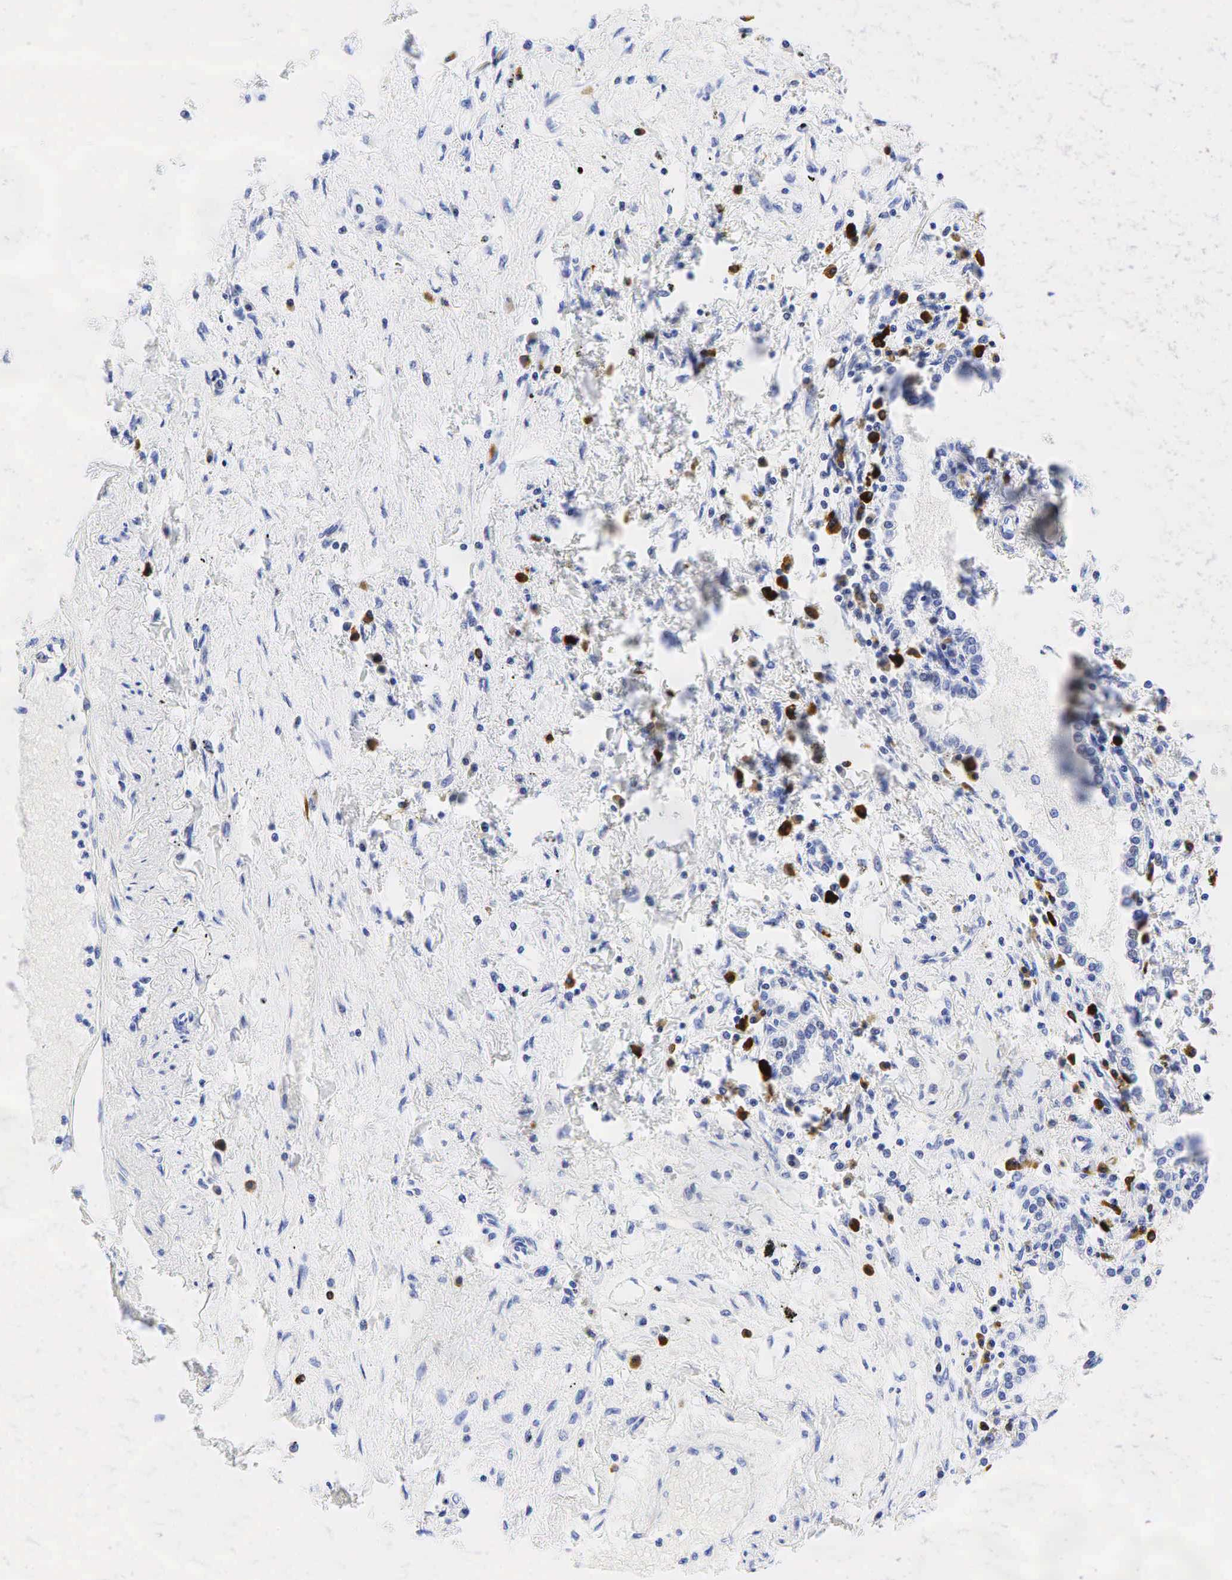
{"staining": {"intensity": "negative", "quantity": "none", "location": "none"}, "tissue": "lung cancer", "cell_type": "Tumor cells", "image_type": "cancer", "snomed": [{"axis": "morphology", "description": "Adenocarcinoma, NOS"}, {"axis": "topography", "description": "Lung"}], "caption": "Protein analysis of lung adenocarcinoma displays no significant expression in tumor cells.", "gene": "CD79A", "patient": {"sex": "male", "age": 60}}